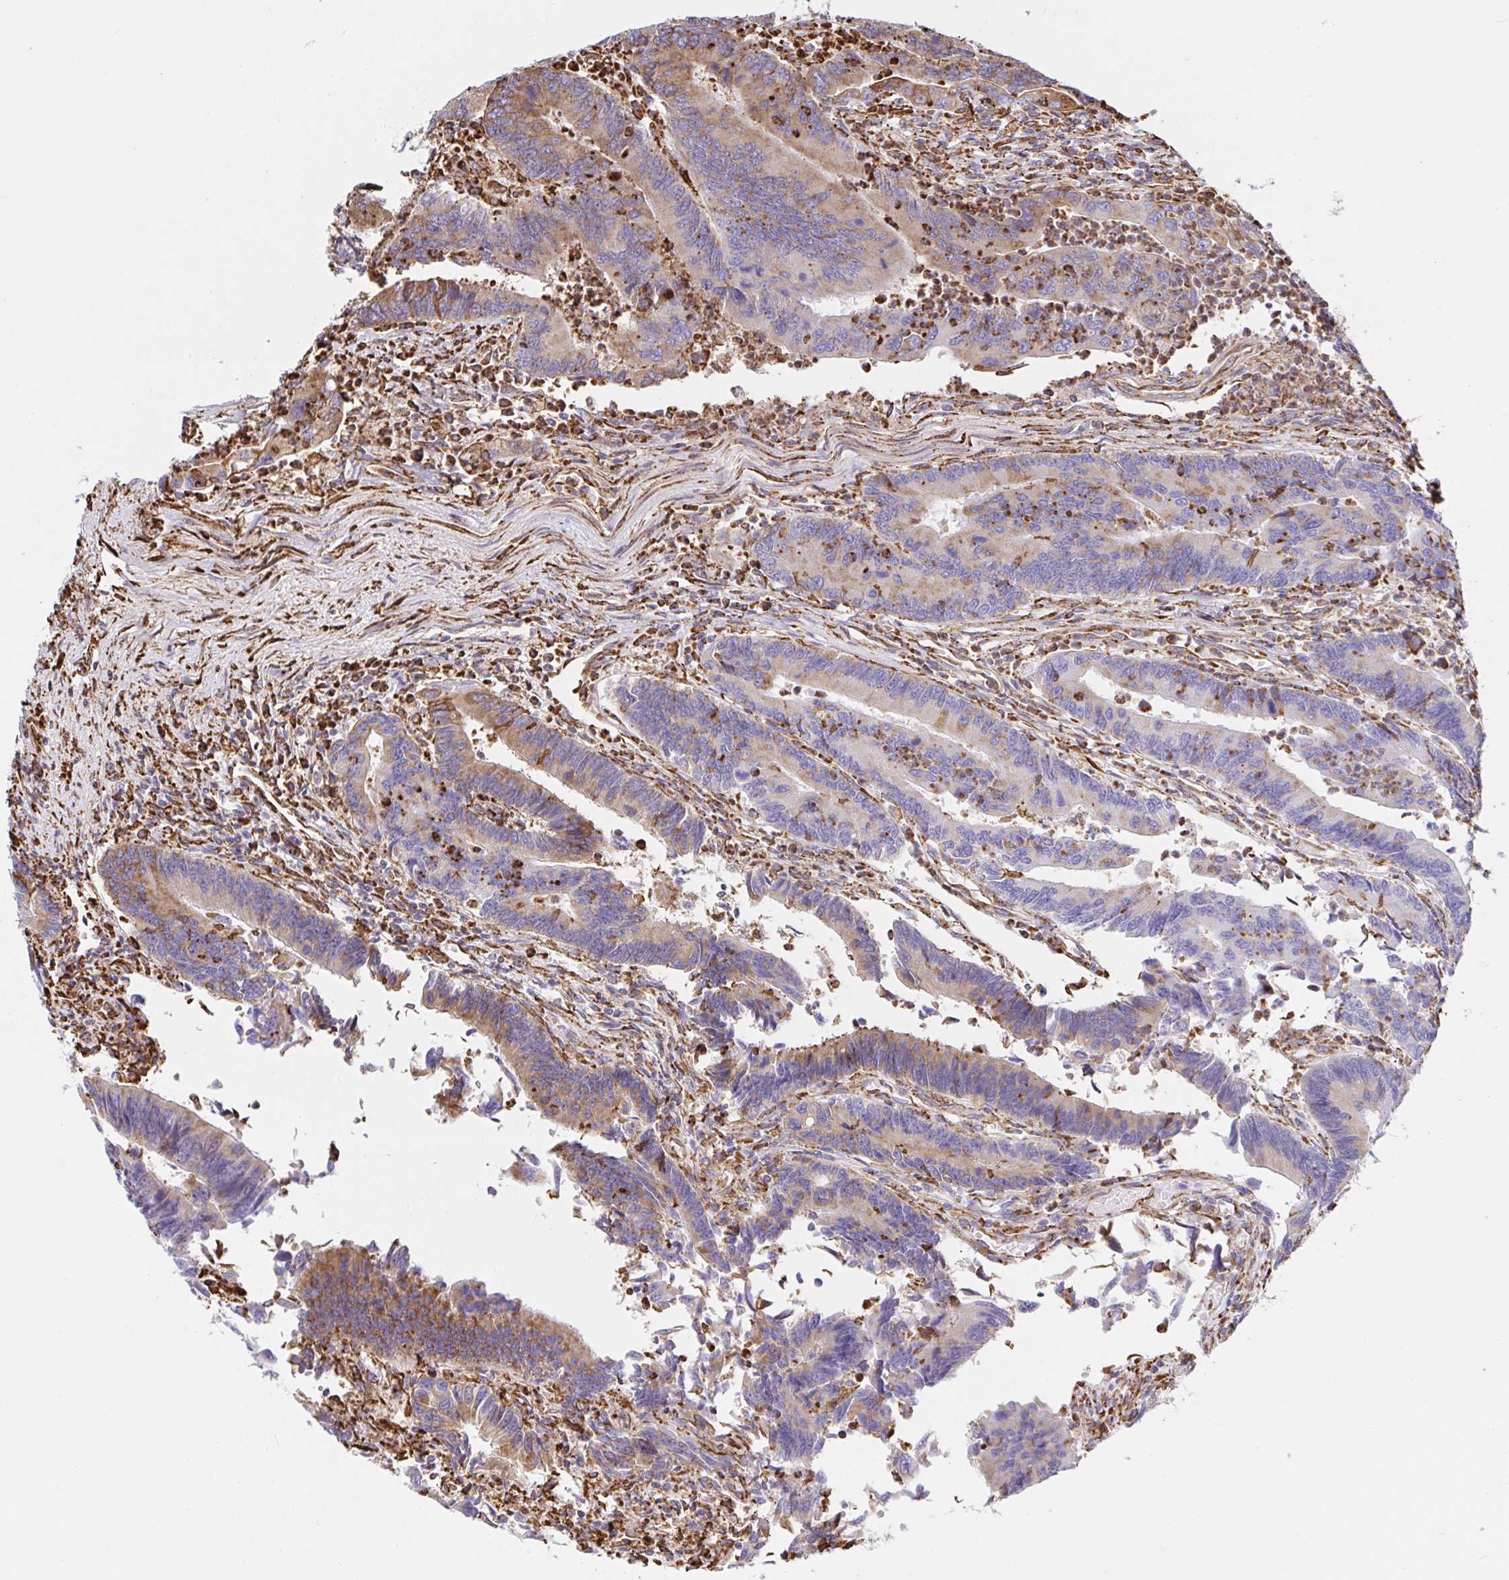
{"staining": {"intensity": "moderate", "quantity": "25%-75%", "location": "cytoplasmic/membranous"}, "tissue": "colorectal cancer", "cell_type": "Tumor cells", "image_type": "cancer", "snomed": [{"axis": "morphology", "description": "Adenocarcinoma, NOS"}, {"axis": "topography", "description": "Colon"}], "caption": "A micrograph of colorectal cancer stained for a protein displays moderate cytoplasmic/membranous brown staining in tumor cells.", "gene": "CLGN", "patient": {"sex": "female", "age": 67}}